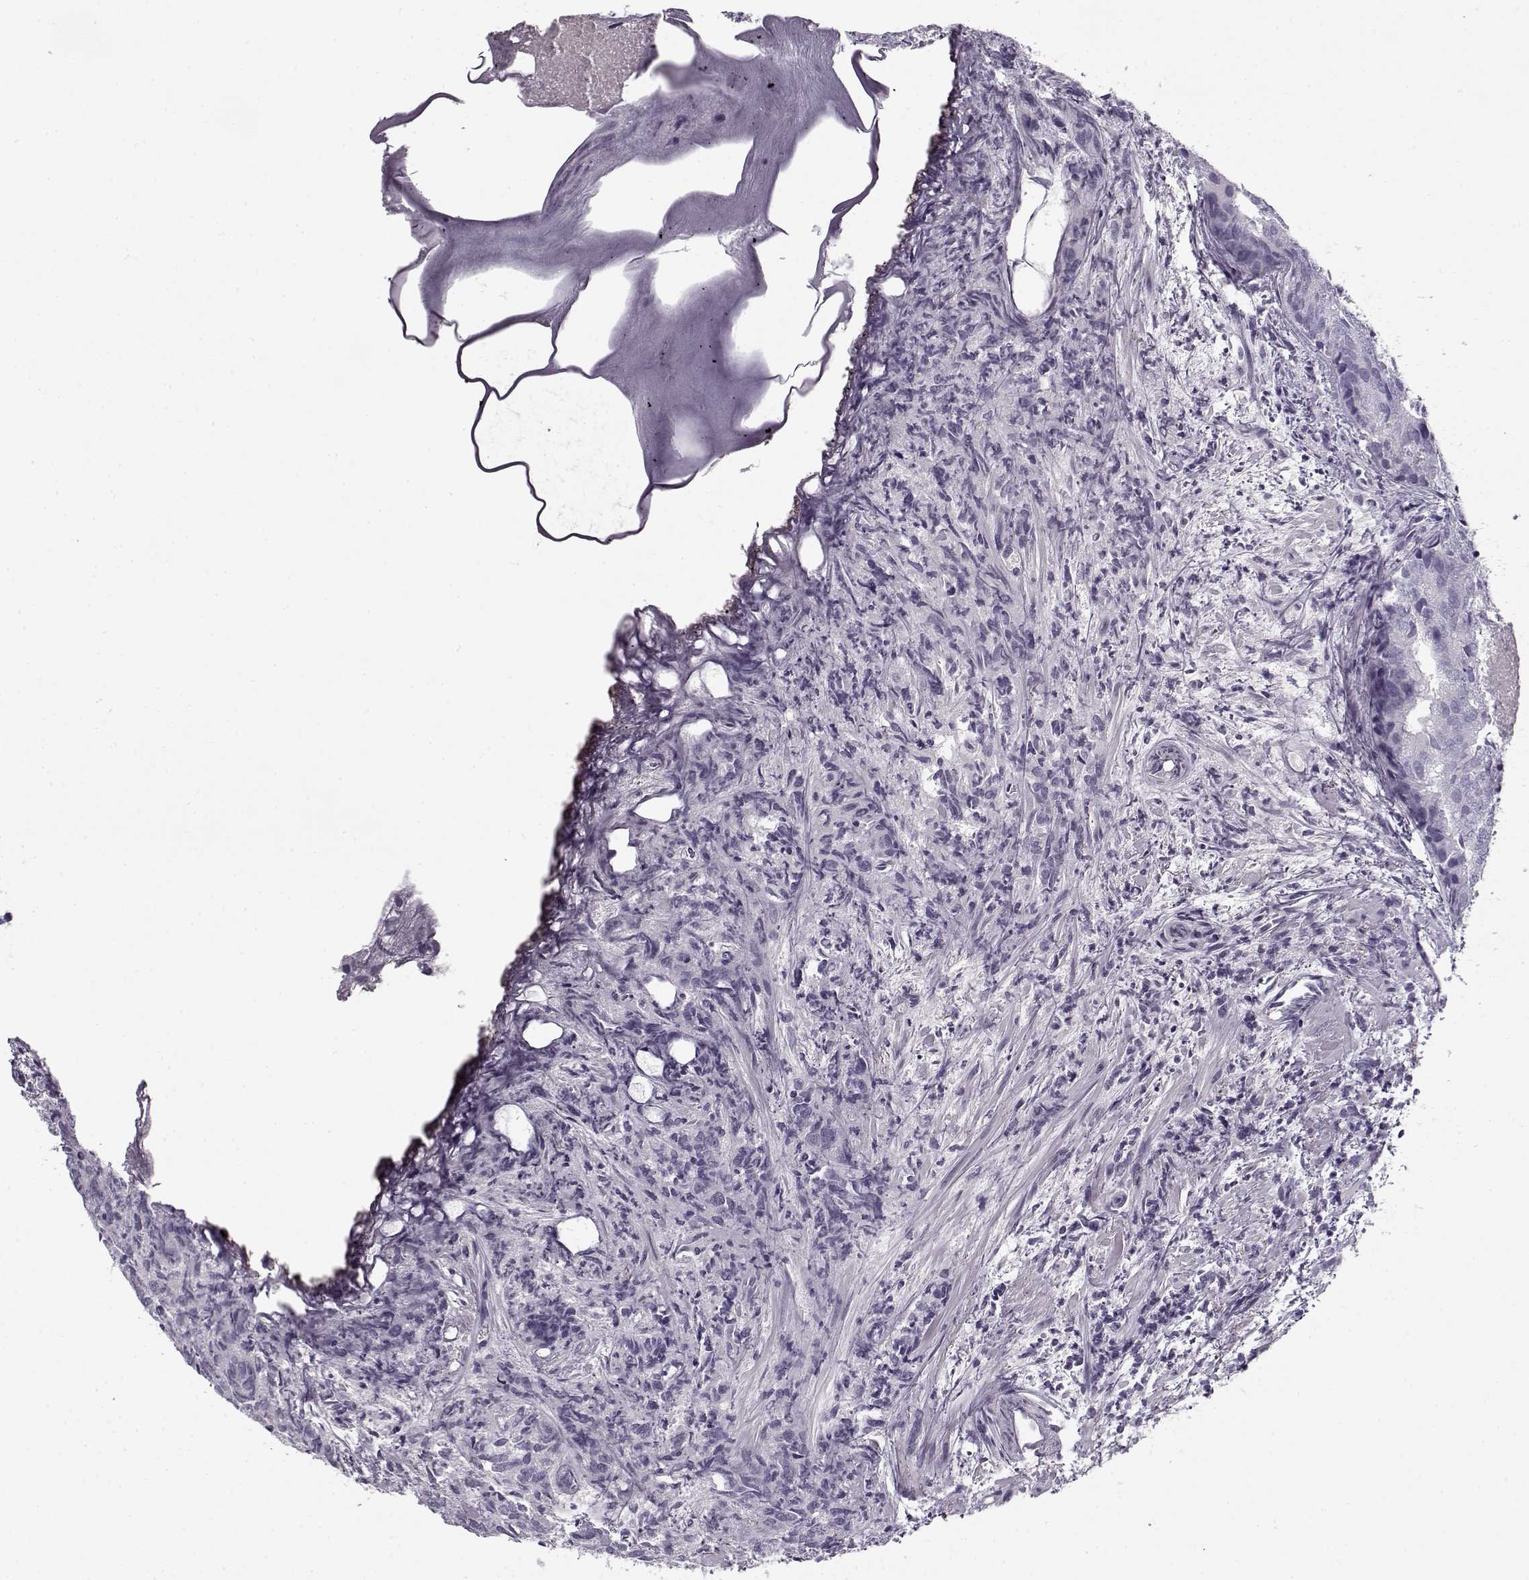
{"staining": {"intensity": "negative", "quantity": "none", "location": "none"}, "tissue": "prostate cancer", "cell_type": "Tumor cells", "image_type": "cancer", "snomed": [{"axis": "morphology", "description": "Adenocarcinoma, High grade"}, {"axis": "topography", "description": "Prostate"}], "caption": "The immunohistochemistry micrograph has no significant positivity in tumor cells of prostate cancer tissue.", "gene": "PNMT", "patient": {"sex": "male", "age": 58}}